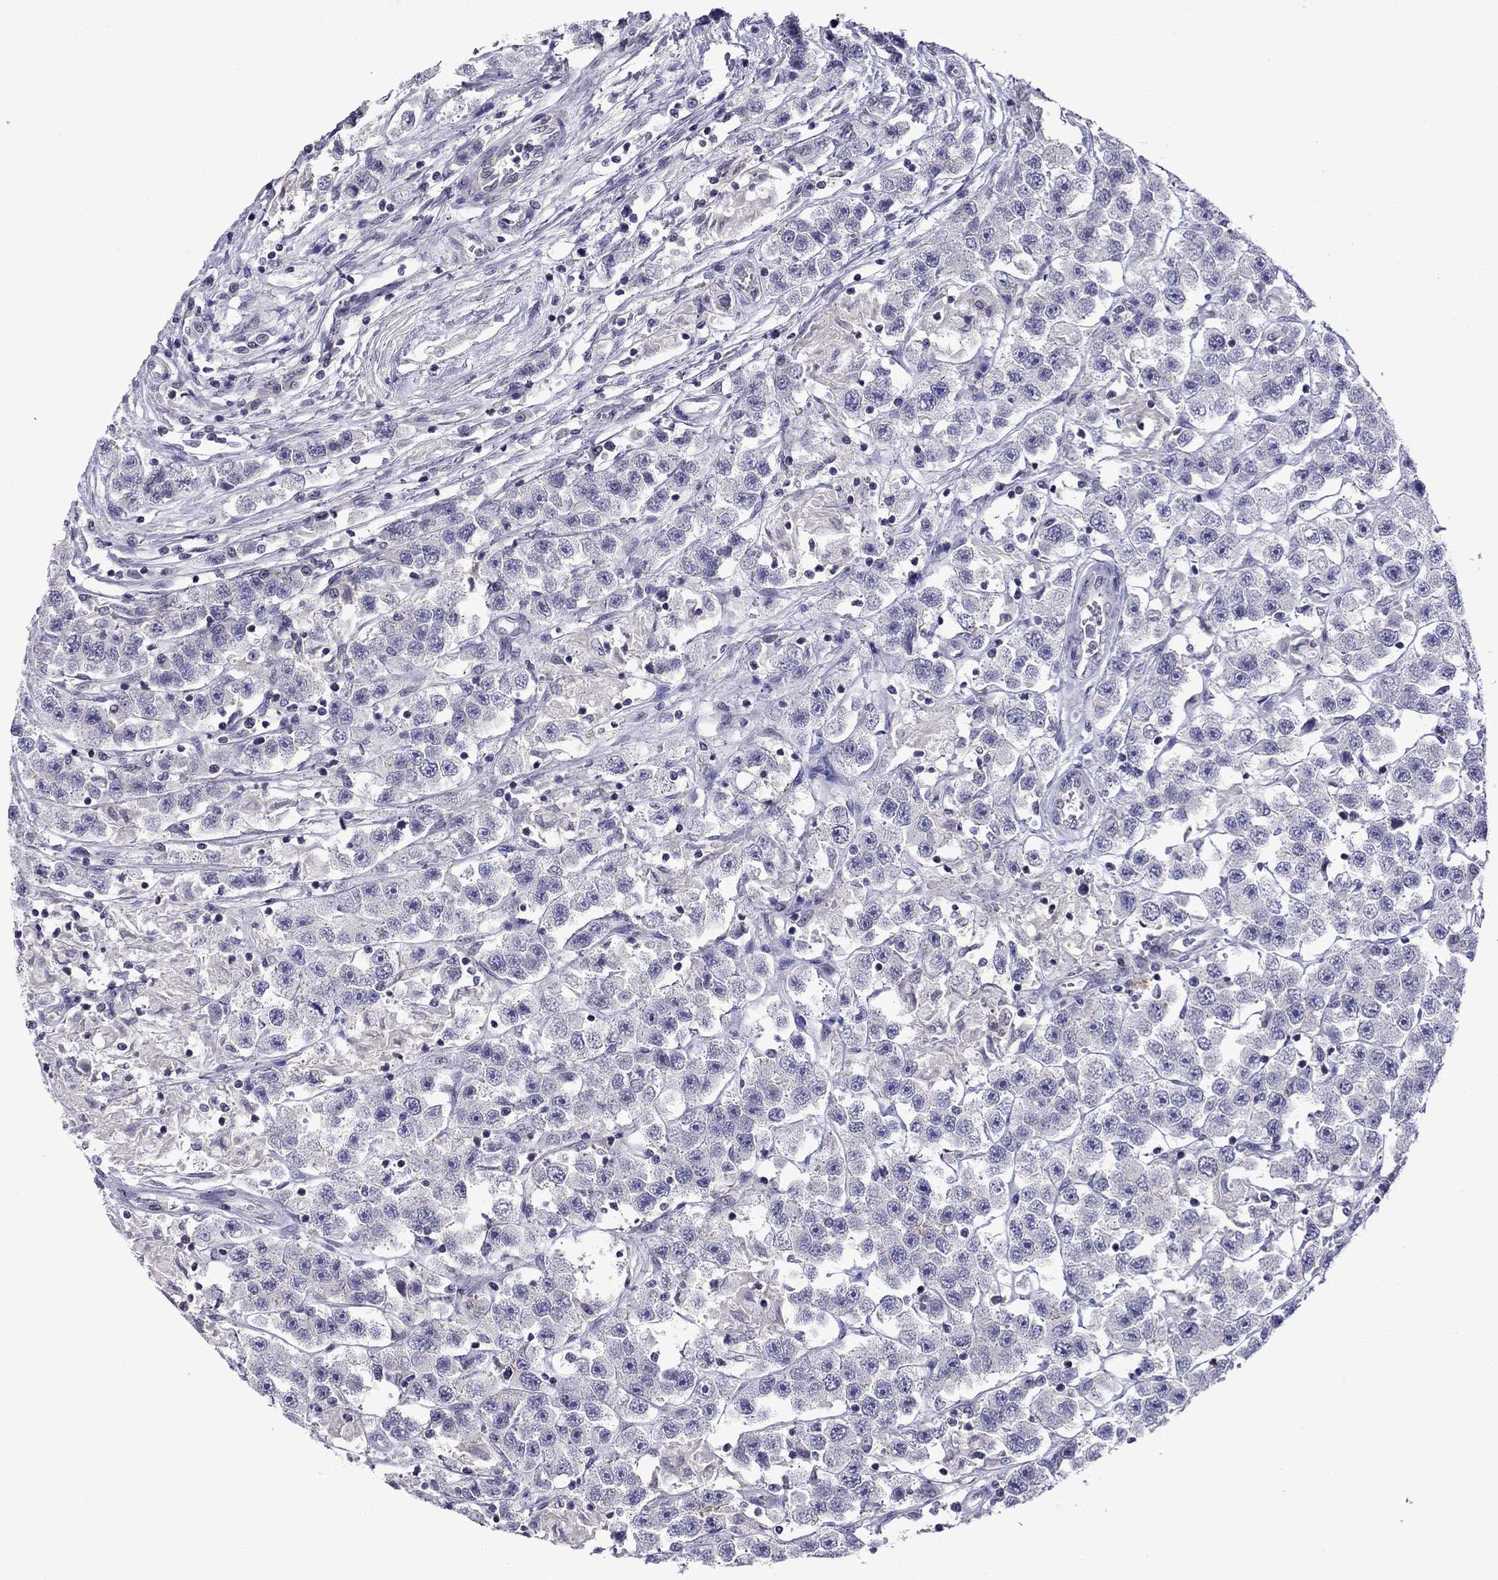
{"staining": {"intensity": "negative", "quantity": "none", "location": "none"}, "tissue": "testis cancer", "cell_type": "Tumor cells", "image_type": "cancer", "snomed": [{"axis": "morphology", "description": "Seminoma, NOS"}, {"axis": "topography", "description": "Testis"}], "caption": "Immunohistochemical staining of testis cancer displays no significant positivity in tumor cells.", "gene": "PRR18", "patient": {"sex": "male", "age": 45}}